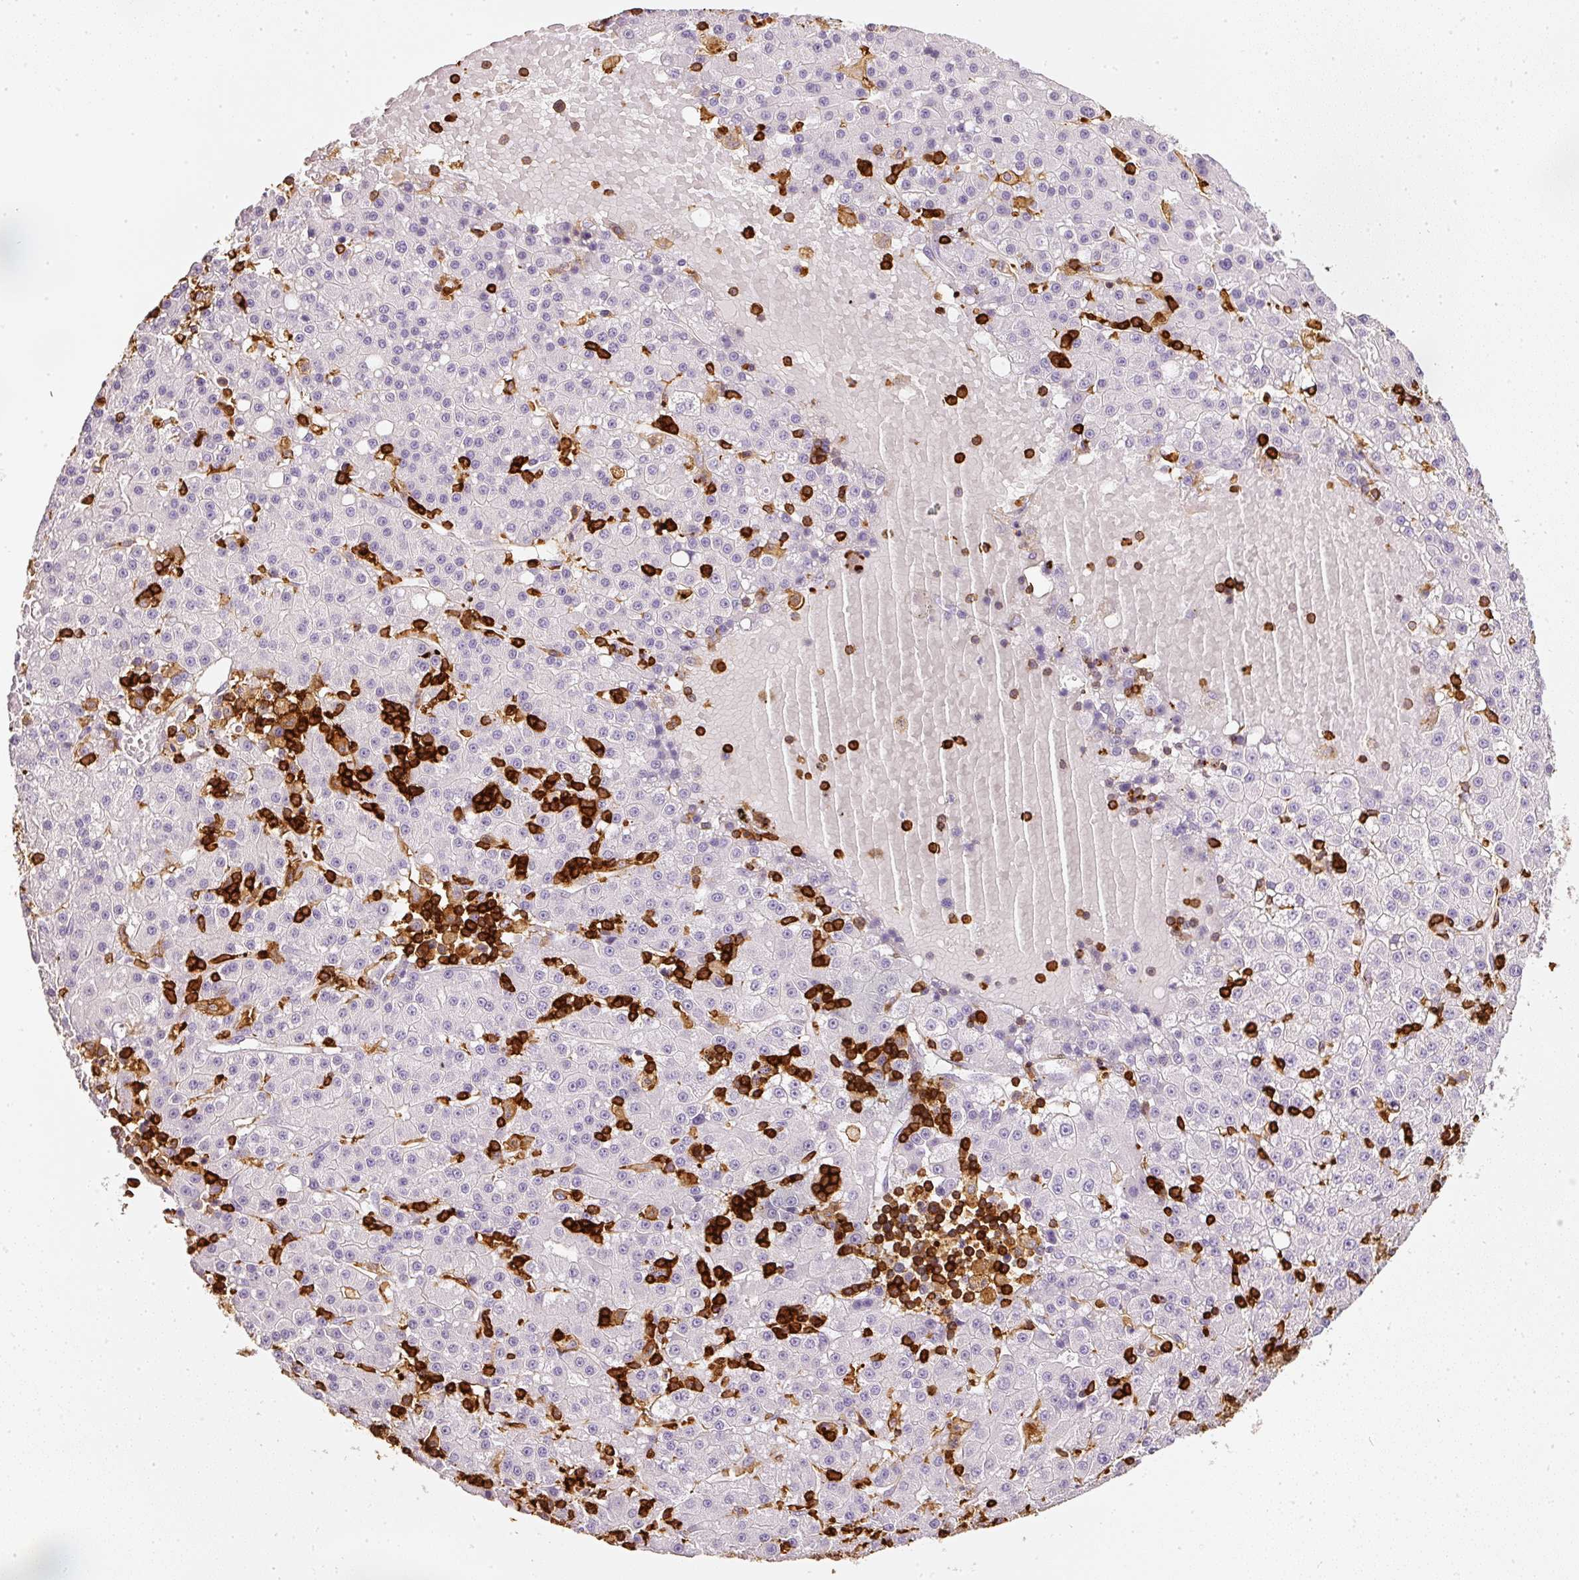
{"staining": {"intensity": "negative", "quantity": "none", "location": "none"}, "tissue": "liver cancer", "cell_type": "Tumor cells", "image_type": "cancer", "snomed": [{"axis": "morphology", "description": "Carcinoma, Hepatocellular, NOS"}, {"axis": "topography", "description": "Liver"}], "caption": "Liver cancer was stained to show a protein in brown. There is no significant staining in tumor cells. Nuclei are stained in blue.", "gene": "EVL", "patient": {"sex": "male", "age": 76}}